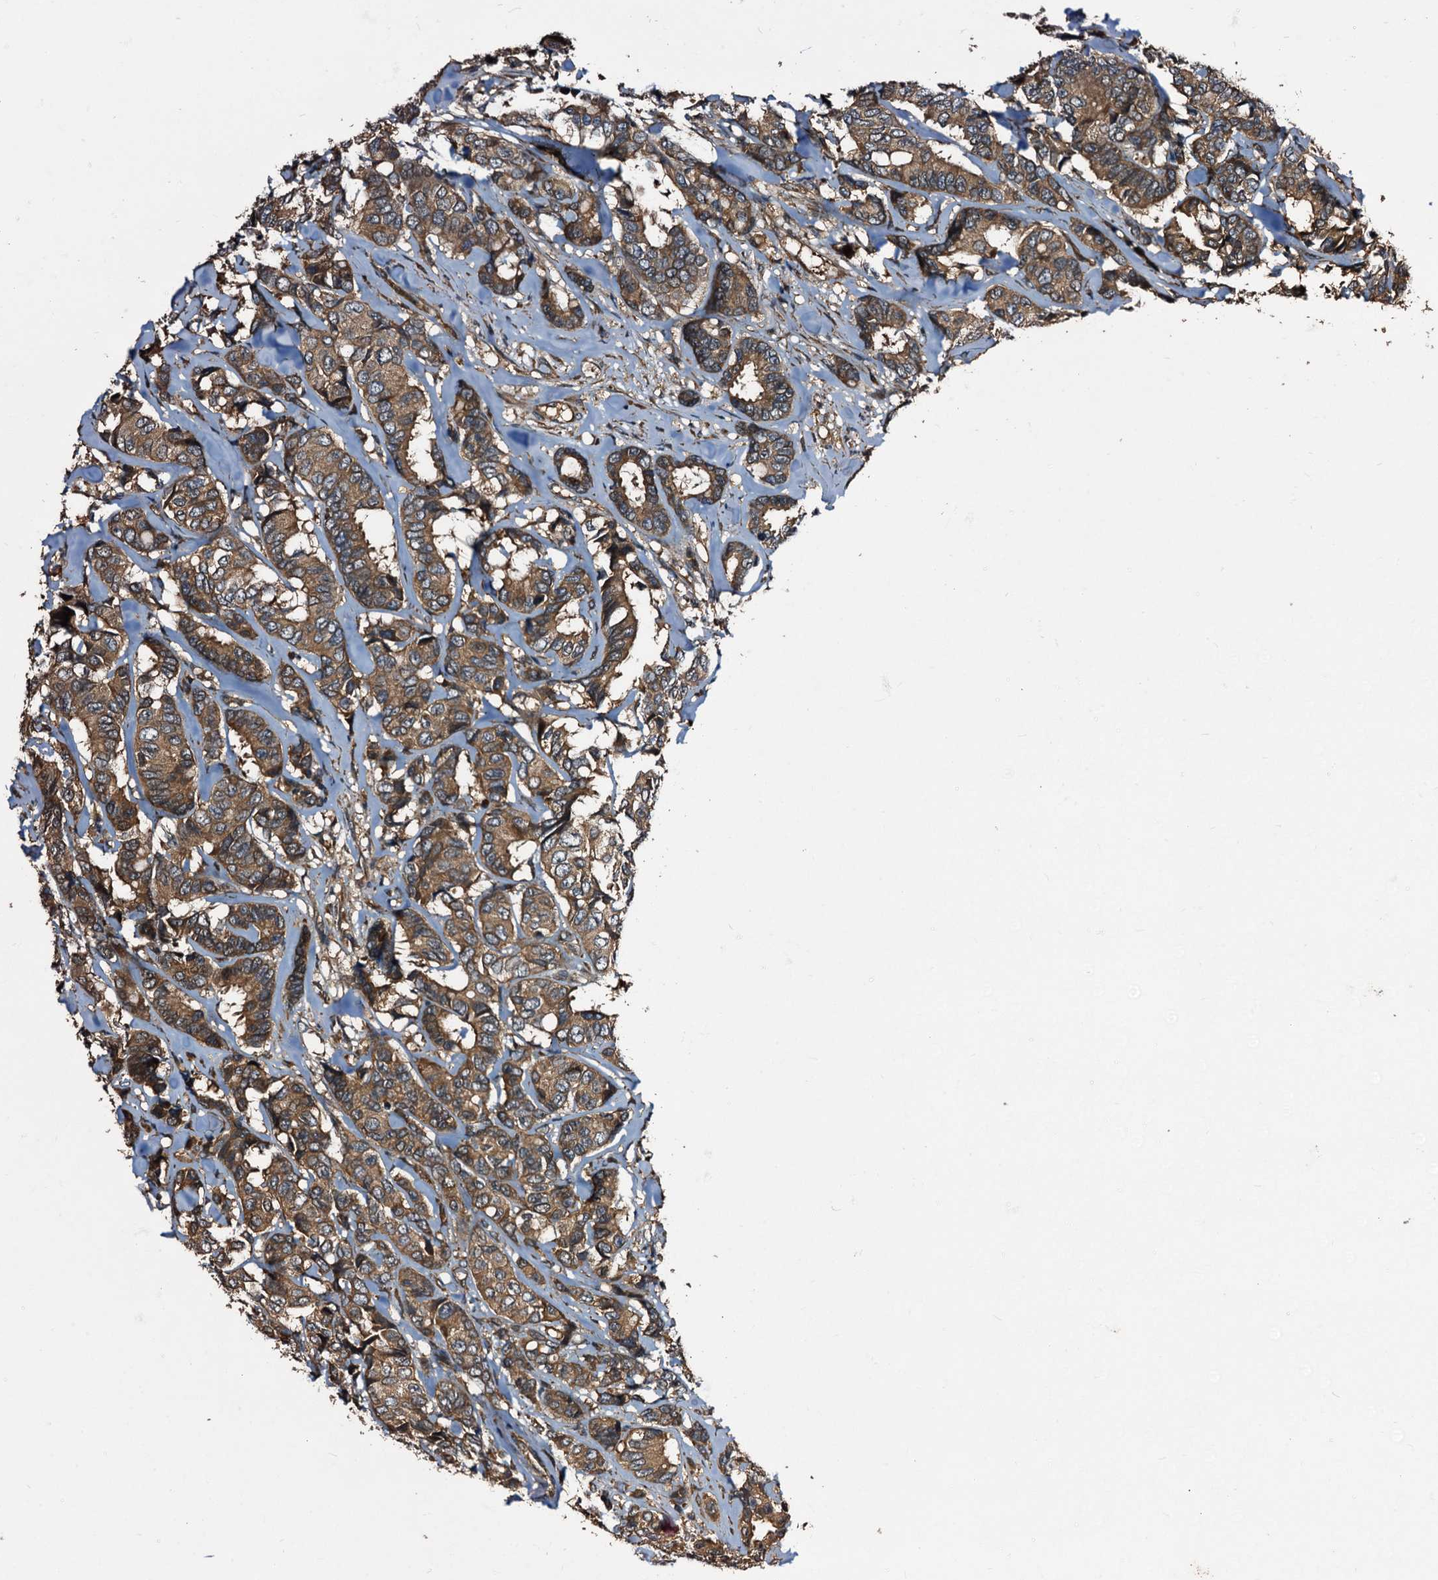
{"staining": {"intensity": "moderate", "quantity": ">75%", "location": "cytoplasmic/membranous"}, "tissue": "breast cancer", "cell_type": "Tumor cells", "image_type": "cancer", "snomed": [{"axis": "morphology", "description": "Duct carcinoma"}, {"axis": "topography", "description": "Breast"}], "caption": "Breast cancer (intraductal carcinoma) tissue reveals moderate cytoplasmic/membranous positivity in about >75% of tumor cells, visualized by immunohistochemistry.", "gene": "PEX5", "patient": {"sex": "female", "age": 87}}